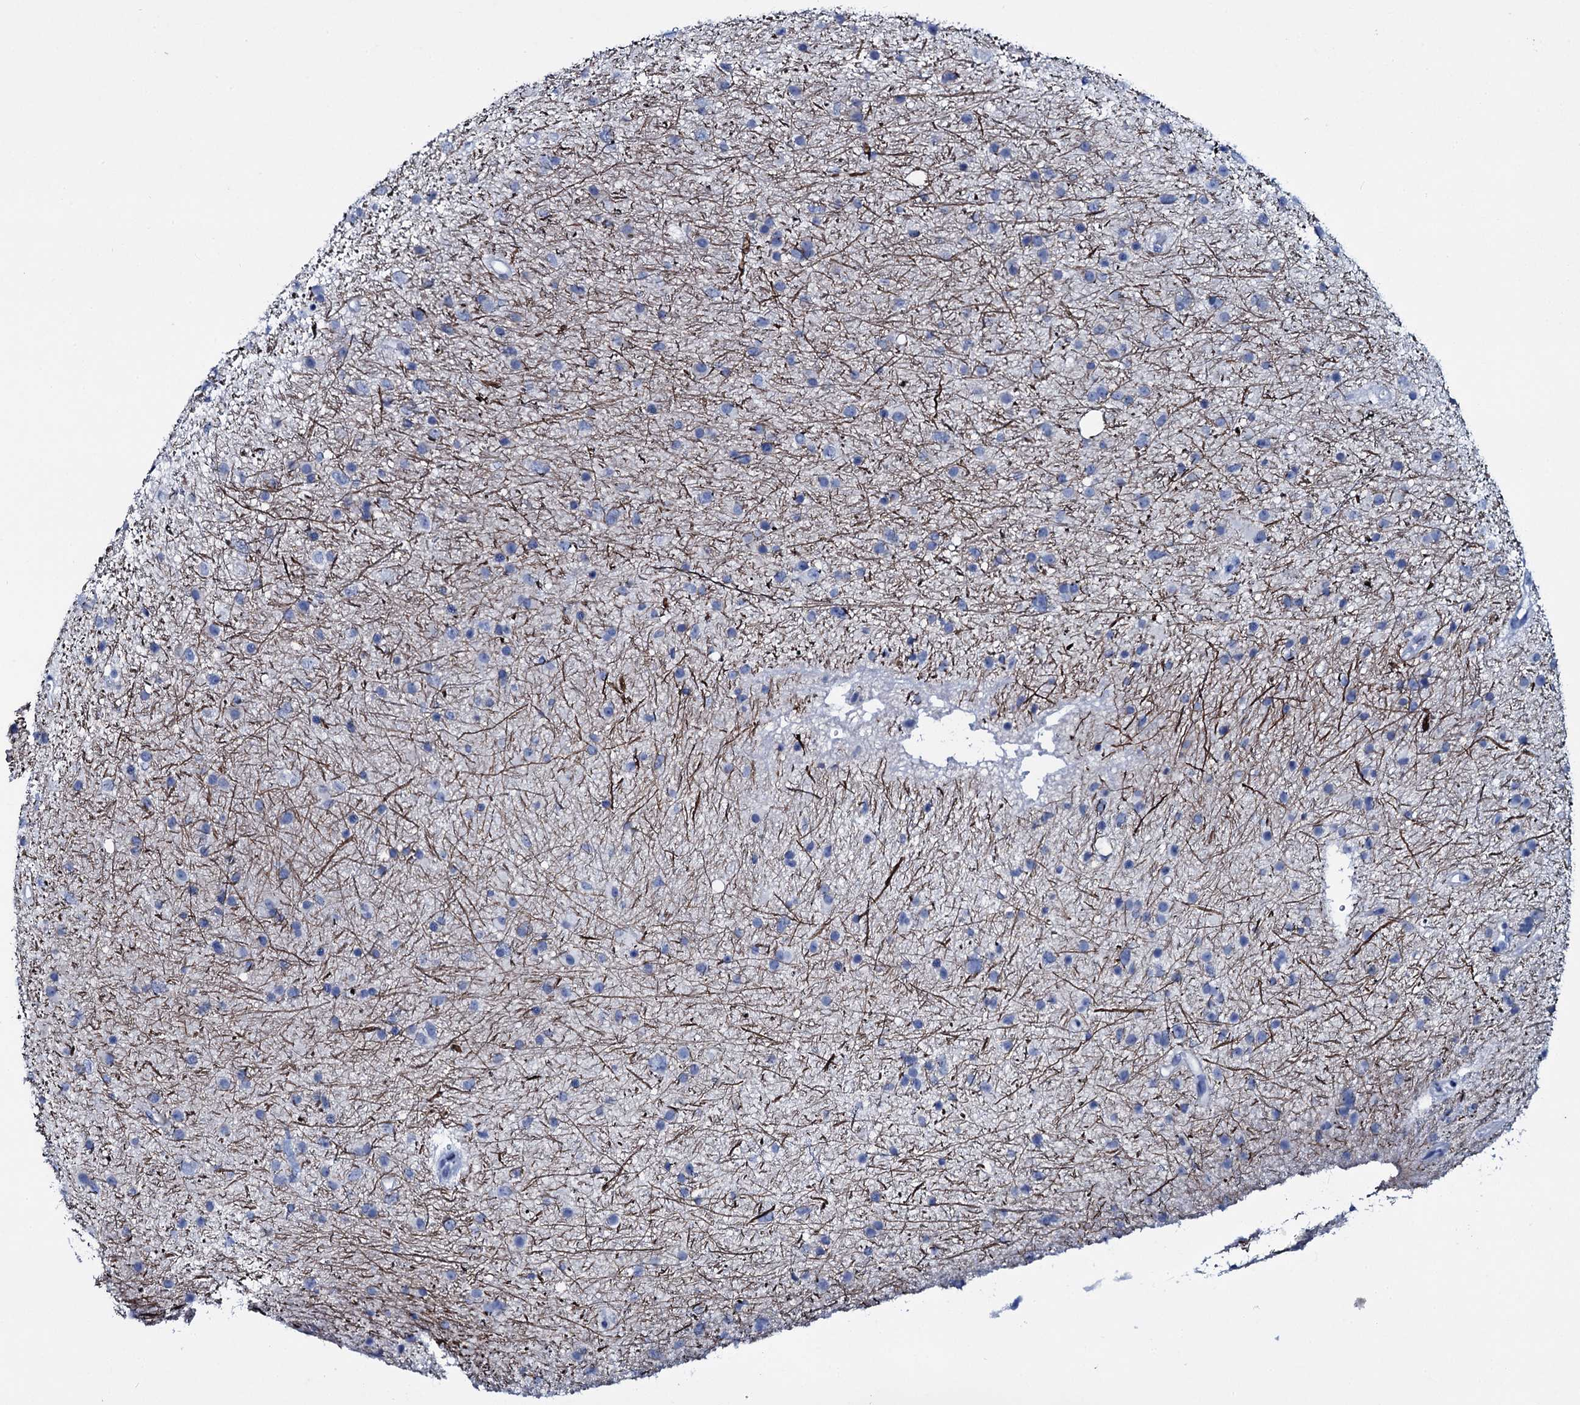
{"staining": {"intensity": "negative", "quantity": "none", "location": "none"}, "tissue": "glioma", "cell_type": "Tumor cells", "image_type": "cancer", "snomed": [{"axis": "morphology", "description": "Glioma, malignant, Low grade"}, {"axis": "topography", "description": "Cerebral cortex"}], "caption": "Immunohistochemical staining of glioma shows no significant expression in tumor cells.", "gene": "TPGS2", "patient": {"sex": "female", "age": 39}}